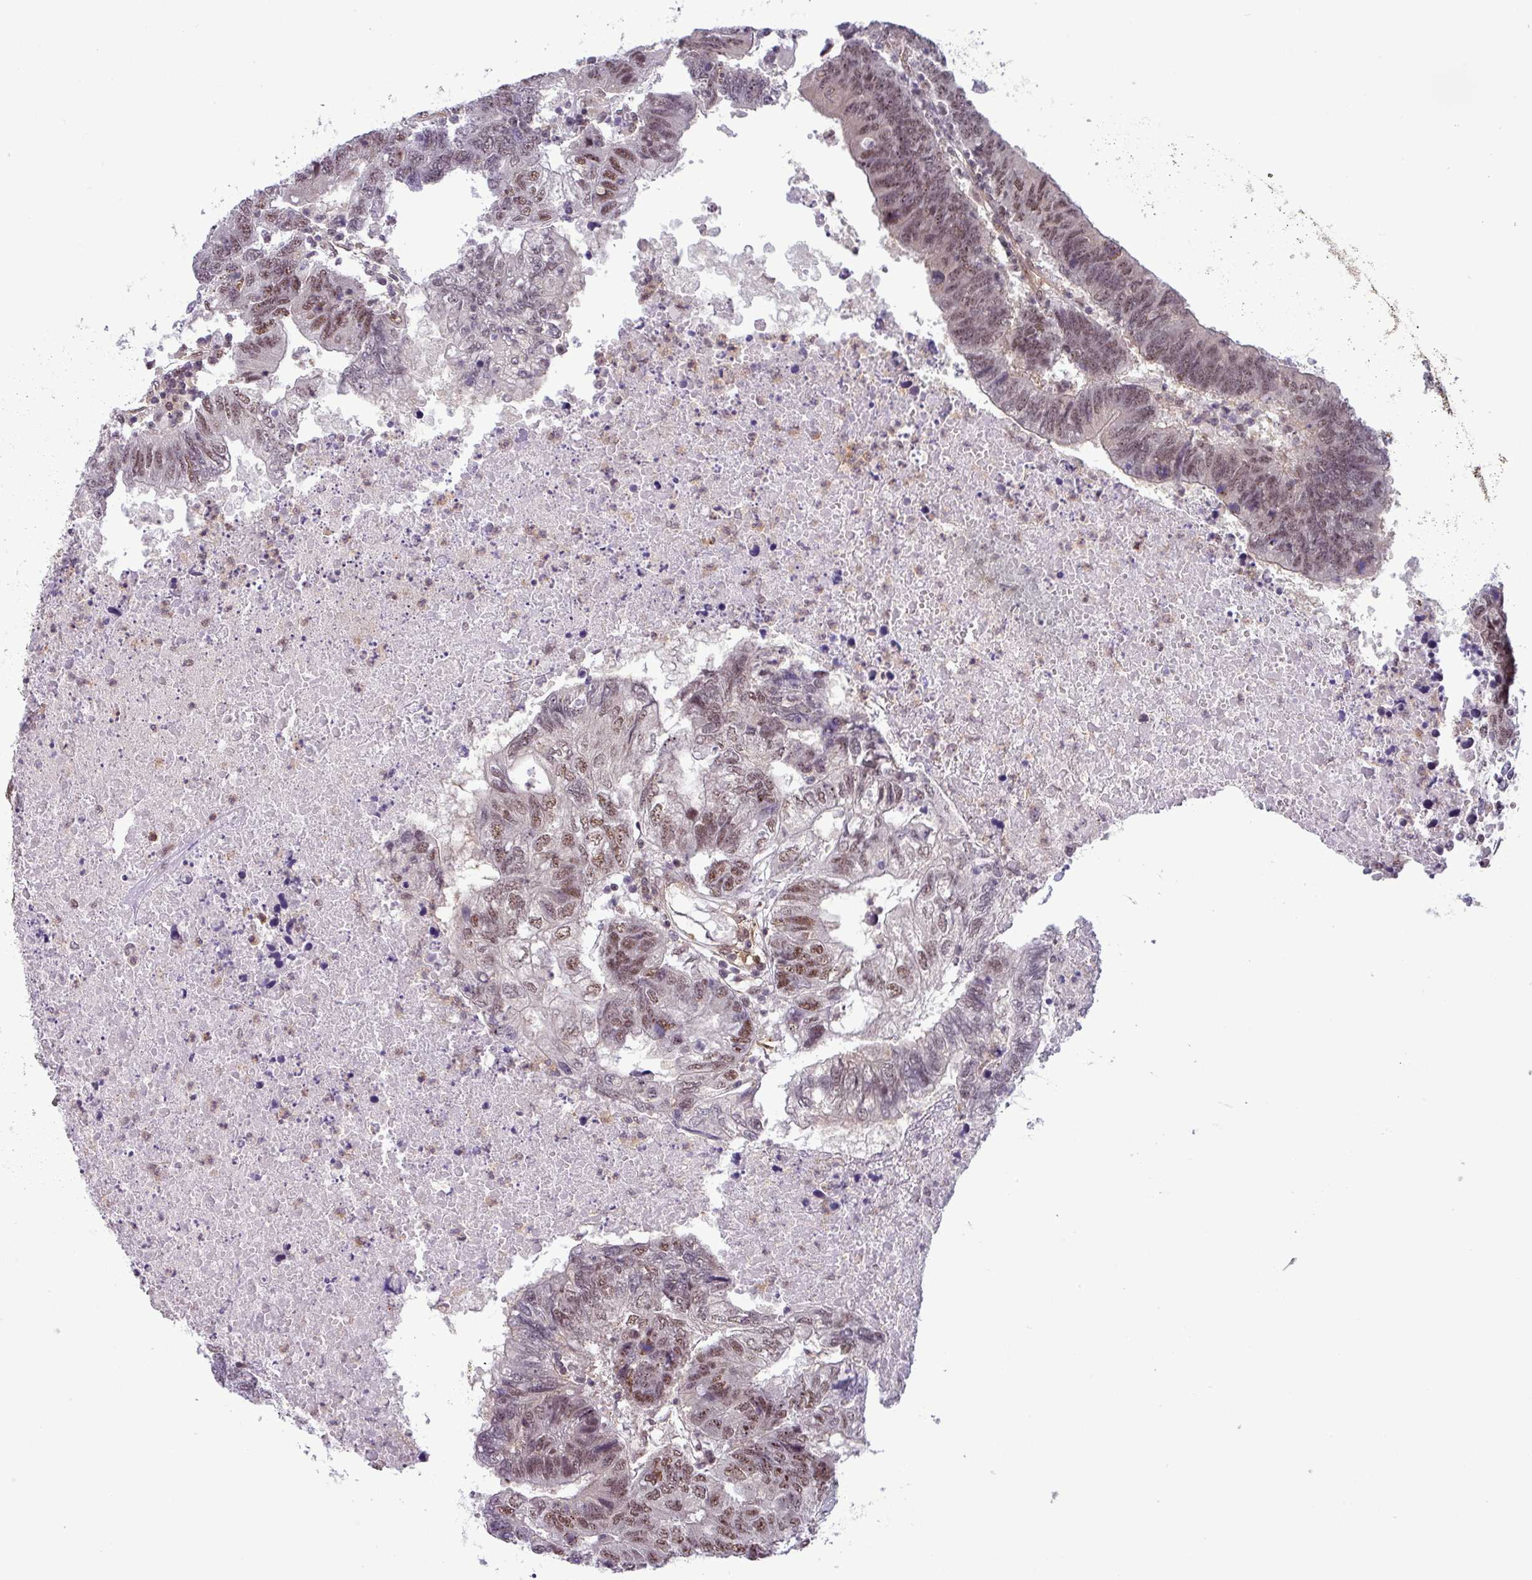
{"staining": {"intensity": "moderate", "quantity": ">75%", "location": "nuclear"}, "tissue": "colorectal cancer", "cell_type": "Tumor cells", "image_type": "cancer", "snomed": [{"axis": "morphology", "description": "Adenocarcinoma, NOS"}, {"axis": "topography", "description": "Colon"}], "caption": "Immunohistochemistry (IHC) image of human colorectal cancer (adenocarcinoma) stained for a protein (brown), which demonstrates medium levels of moderate nuclear staining in about >75% of tumor cells.", "gene": "NPFFR1", "patient": {"sex": "female", "age": 48}}